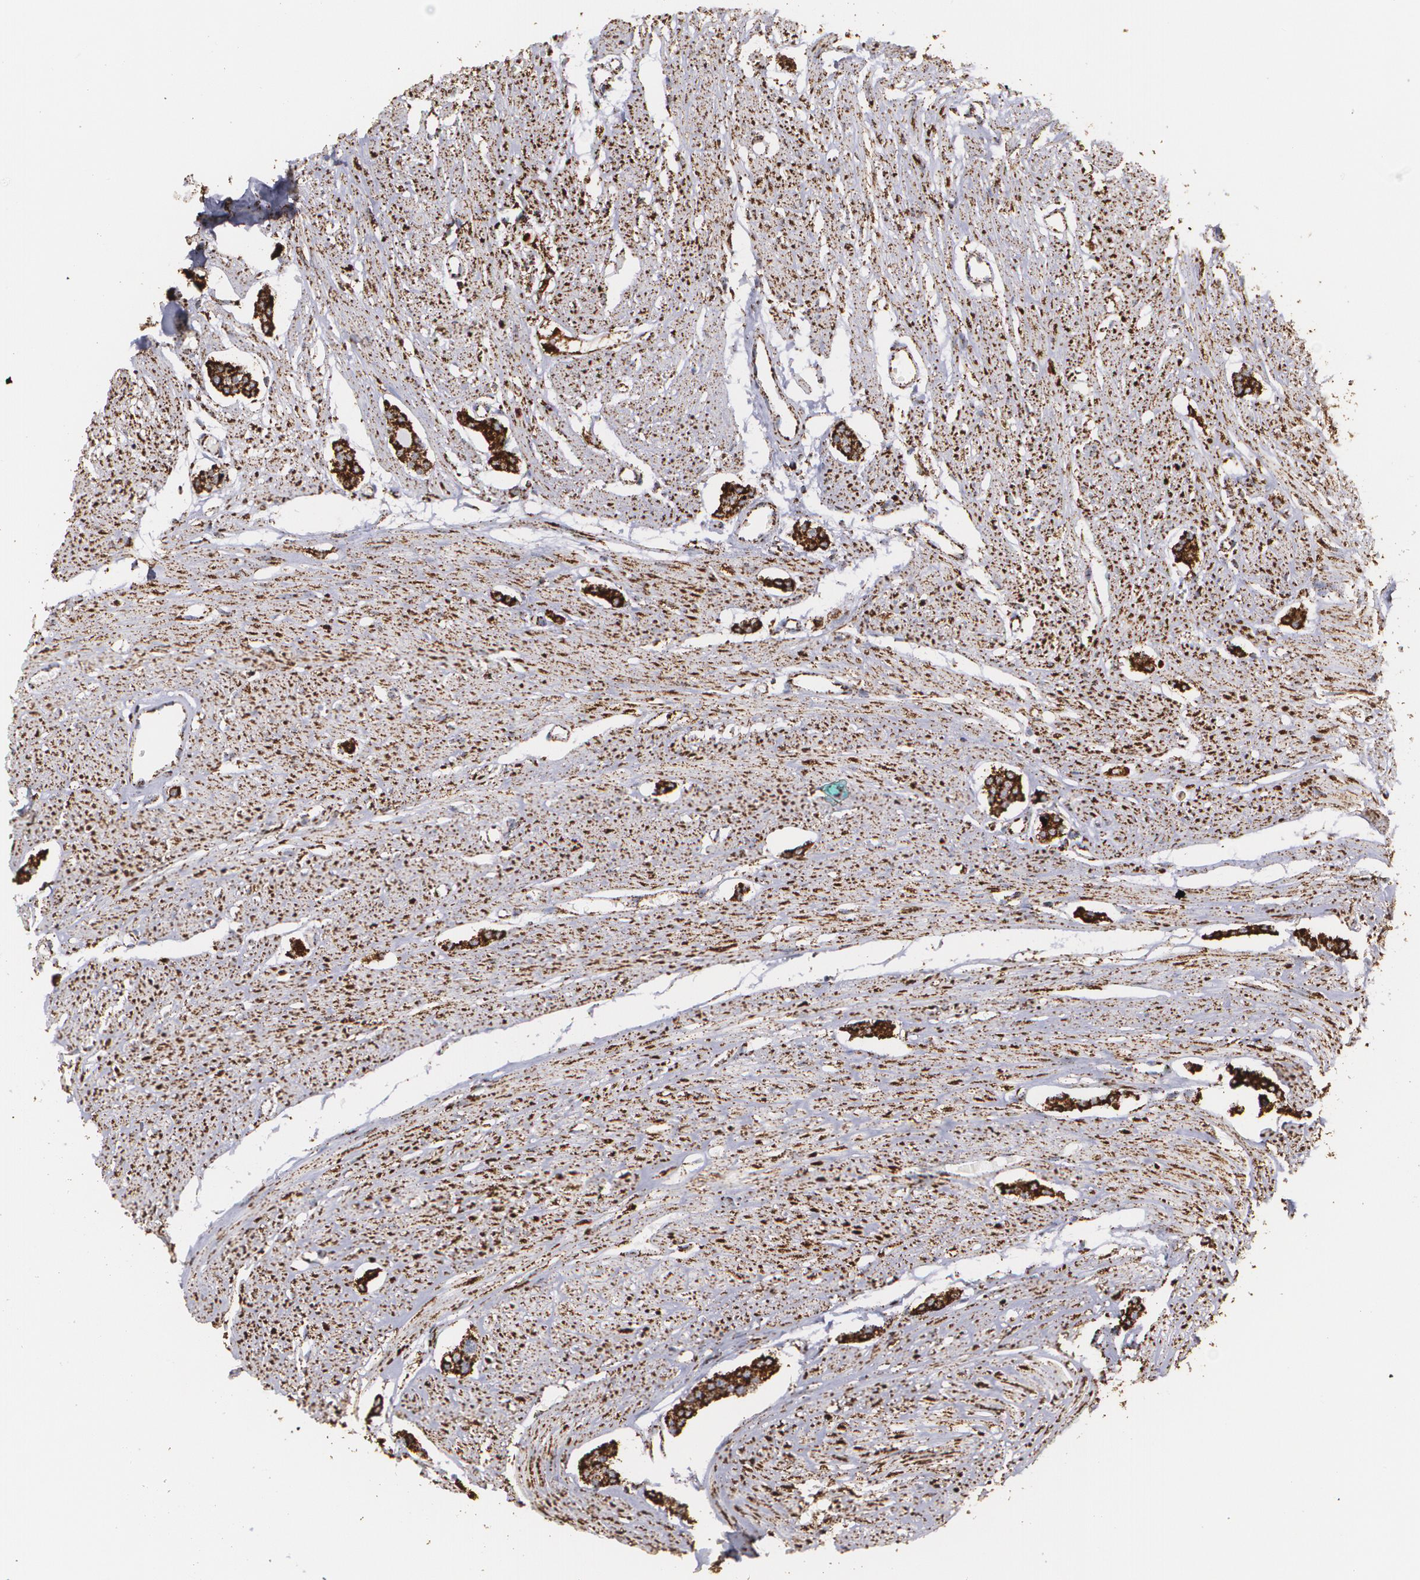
{"staining": {"intensity": "strong", "quantity": ">75%", "location": "cytoplasmic/membranous"}, "tissue": "carcinoid", "cell_type": "Tumor cells", "image_type": "cancer", "snomed": [{"axis": "morphology", "description": "Carcinoid, malignant, NOS"}, {"axis": "topography", "description": "Small intestine"}], "caption": "IHC histopathology image of neoplastic tissue: human carcinoid stained using IHC demonstrates high levels of strong protein expression localized specifically in the cytoplasmic/membranous of tumor cells, appearing as a cytoplasmic/membranous brown color.", "gene": "HSPD1", "patient": {"sex": "male", "age": 60}}